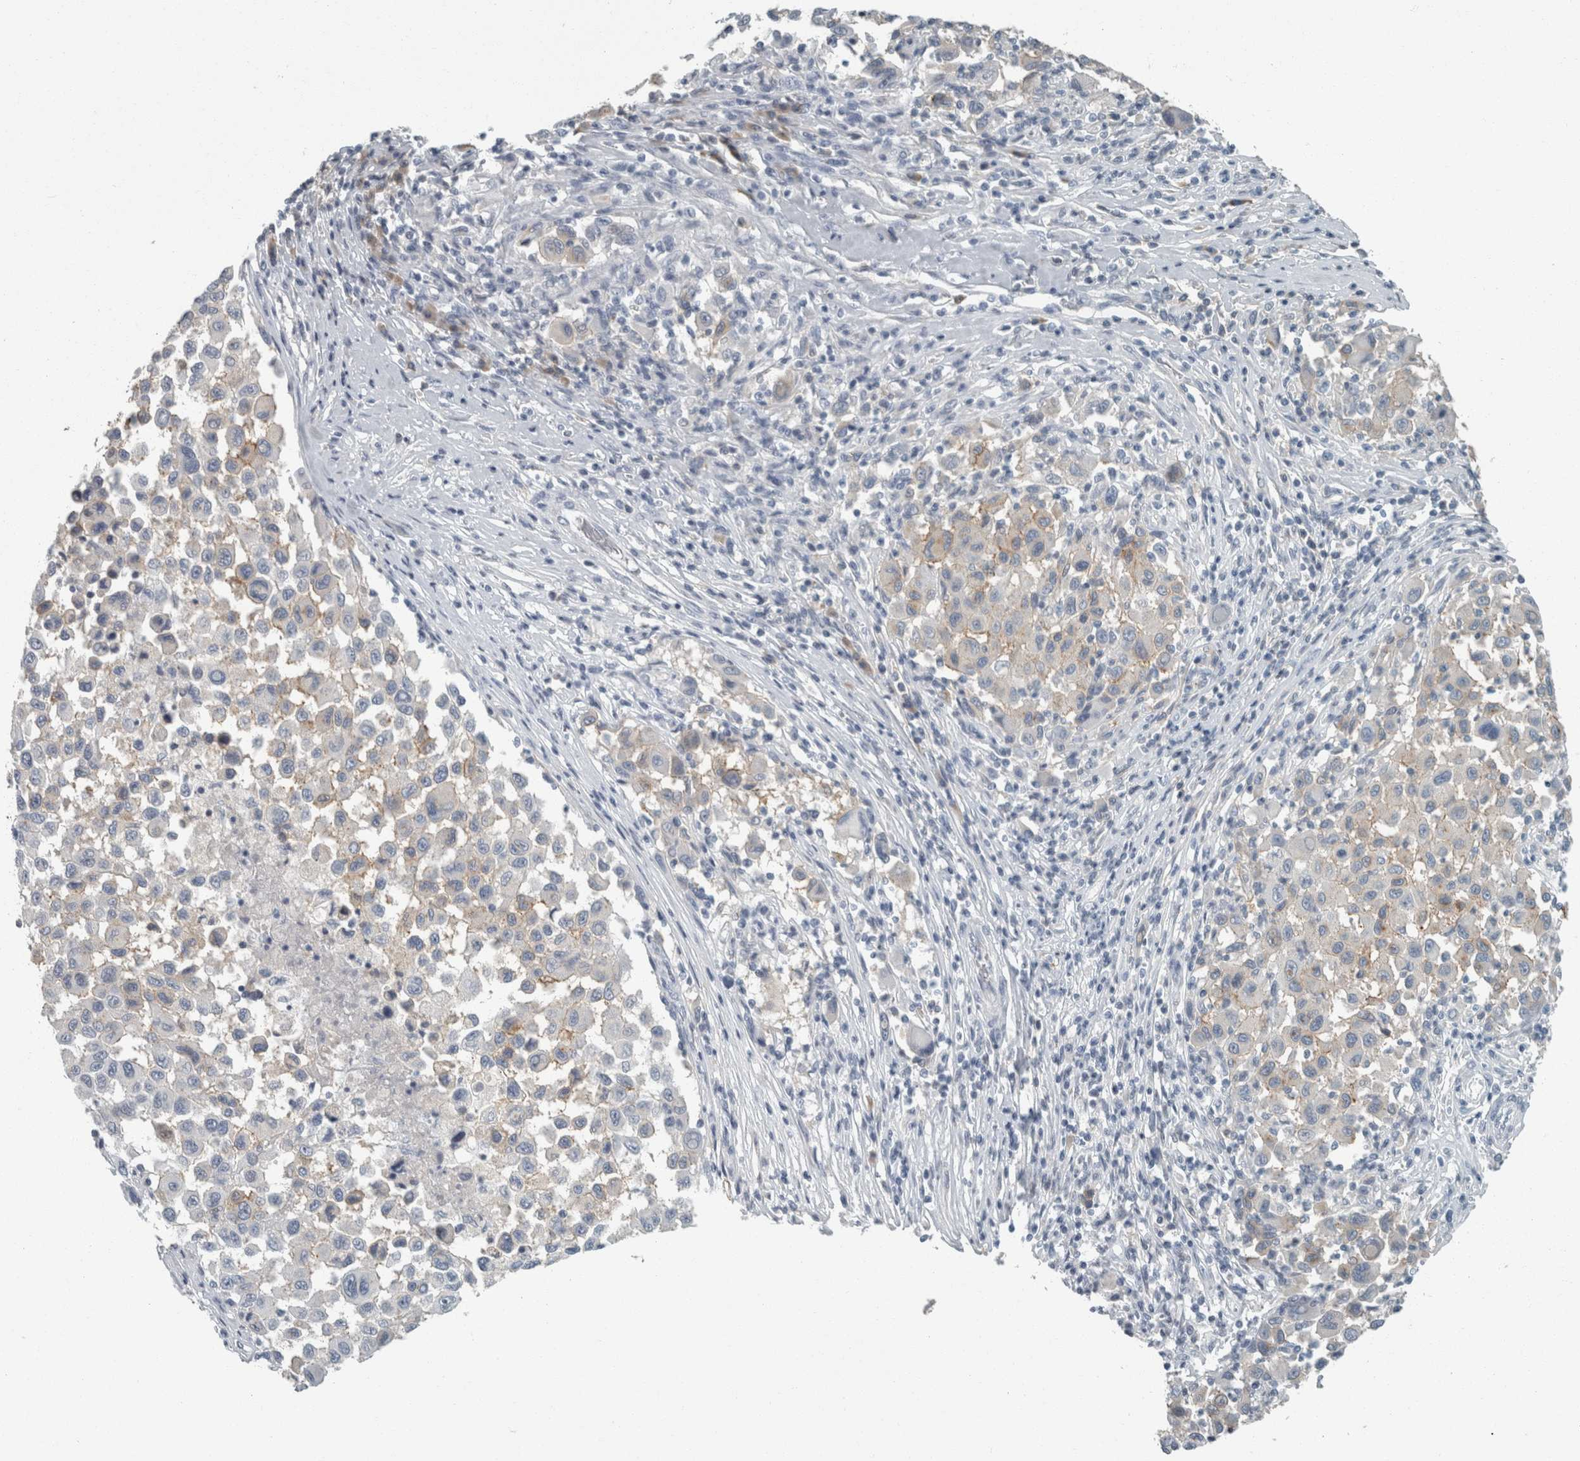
{"staining": {"intensity": "weak", "quantity": "<25%", "location": "cytoplasmic/membranous"}, "tissue": "melanoma", "cell_type": "Tumor cells", "image_type": "cancer", "snomed": [{"axis": "morphology", "description": "Malignant melanoma, Metastatic site"}, {"axis": "topography", "description": "Lymph node"}], "caption": "Melanoma was stained to show a protein in brown. There is no significant positivity in tumor cells.", "gene": "CHL1", "patient": {"sex": "male", "age": 61}}